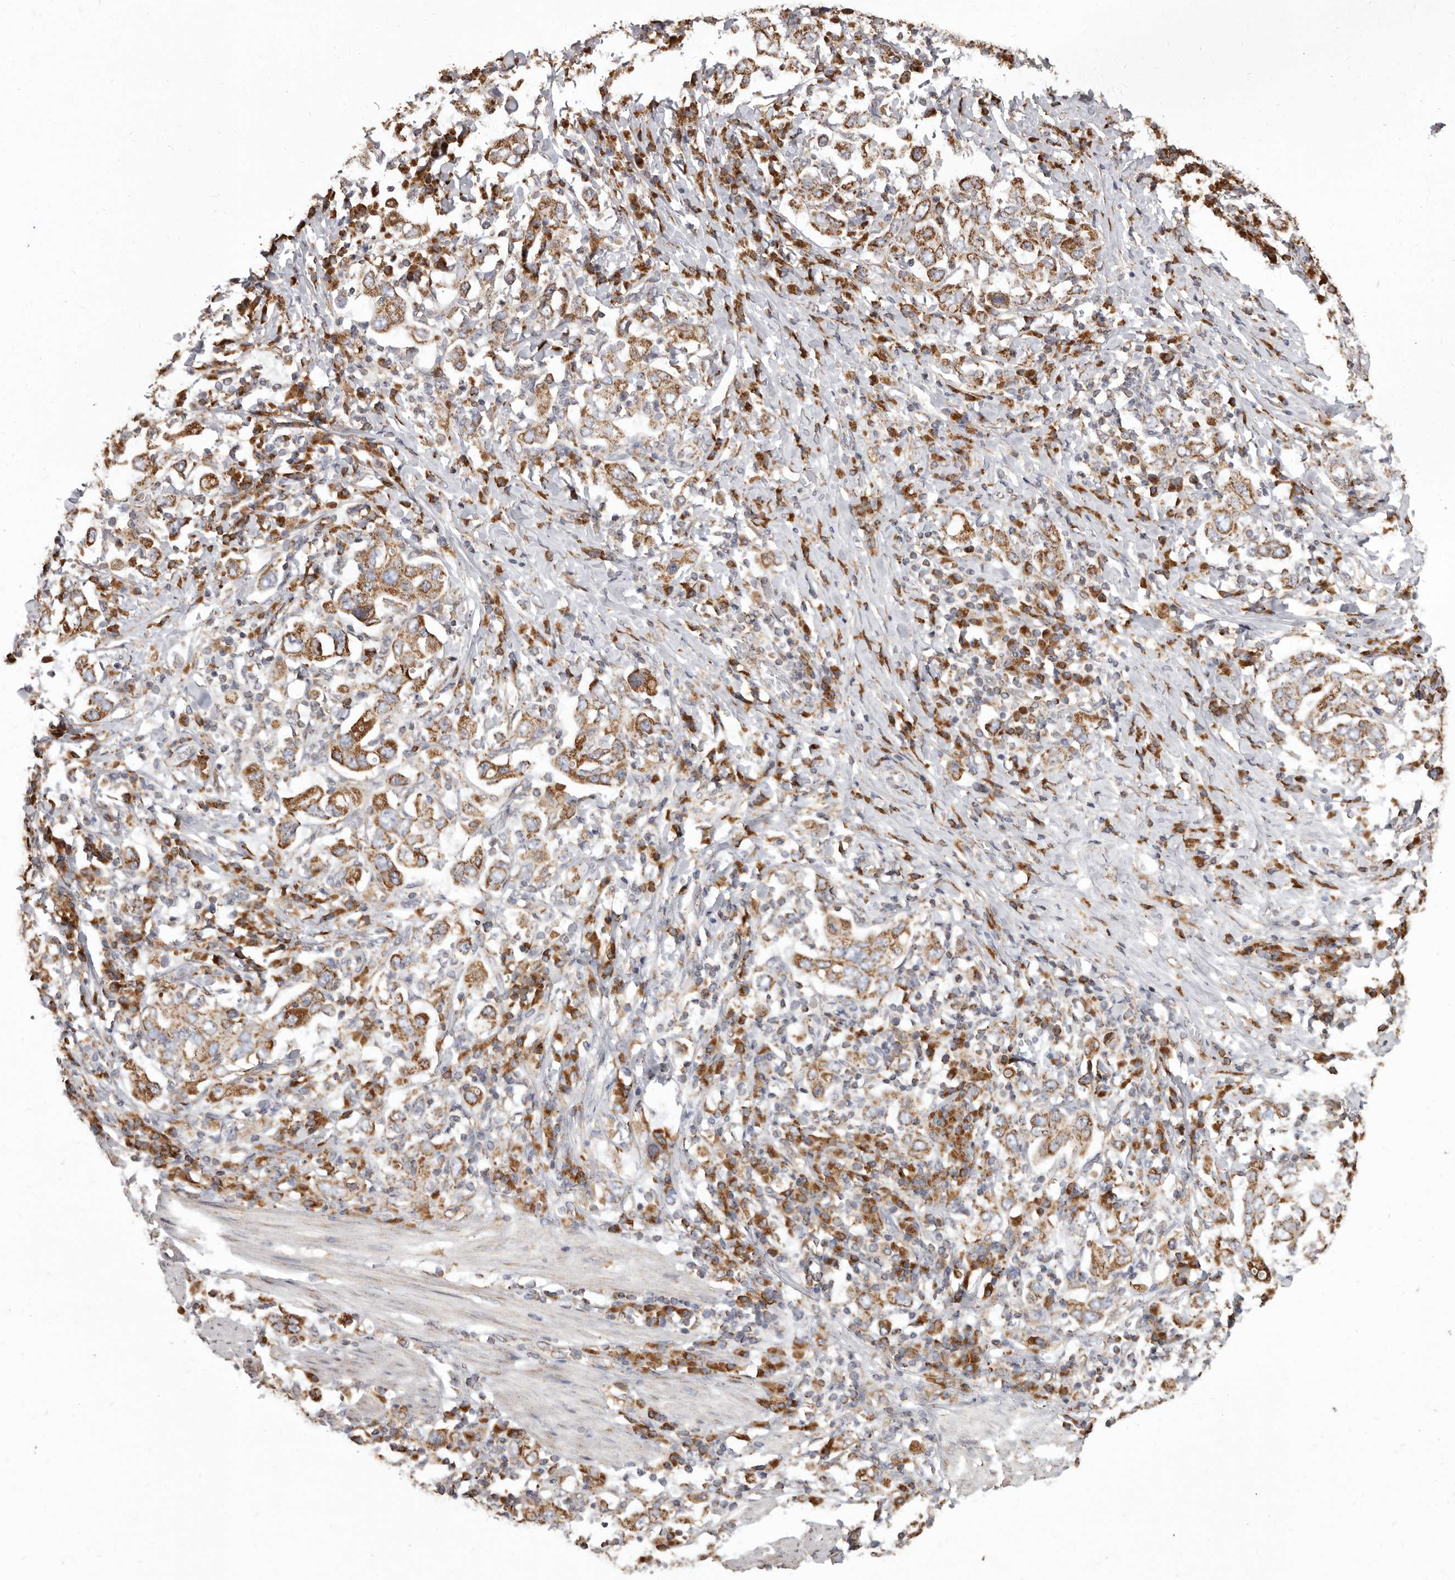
{"staining": {"intensity": "moderate", "quantity": ">75%", "location": "cytoplasmic/membranous"}, "tissue": "stomach cancer", "cell_type": "Tumor cells", "image_type": "cancer", "snomed": [{"axis": "morphology", "description": "Adenocarcinoma, NOS"}, {"axis": "topography", "description": "Stomach, upper"}], "caption": "The photomicrograph reveals a brown stain indicating the presence of a protein in the cytoplasmic/membranous of tumor cells in adenocarcinoma (stomach).", "gene": "CDK5RAP3", "patient": {"sex": "male", "age": 62}}